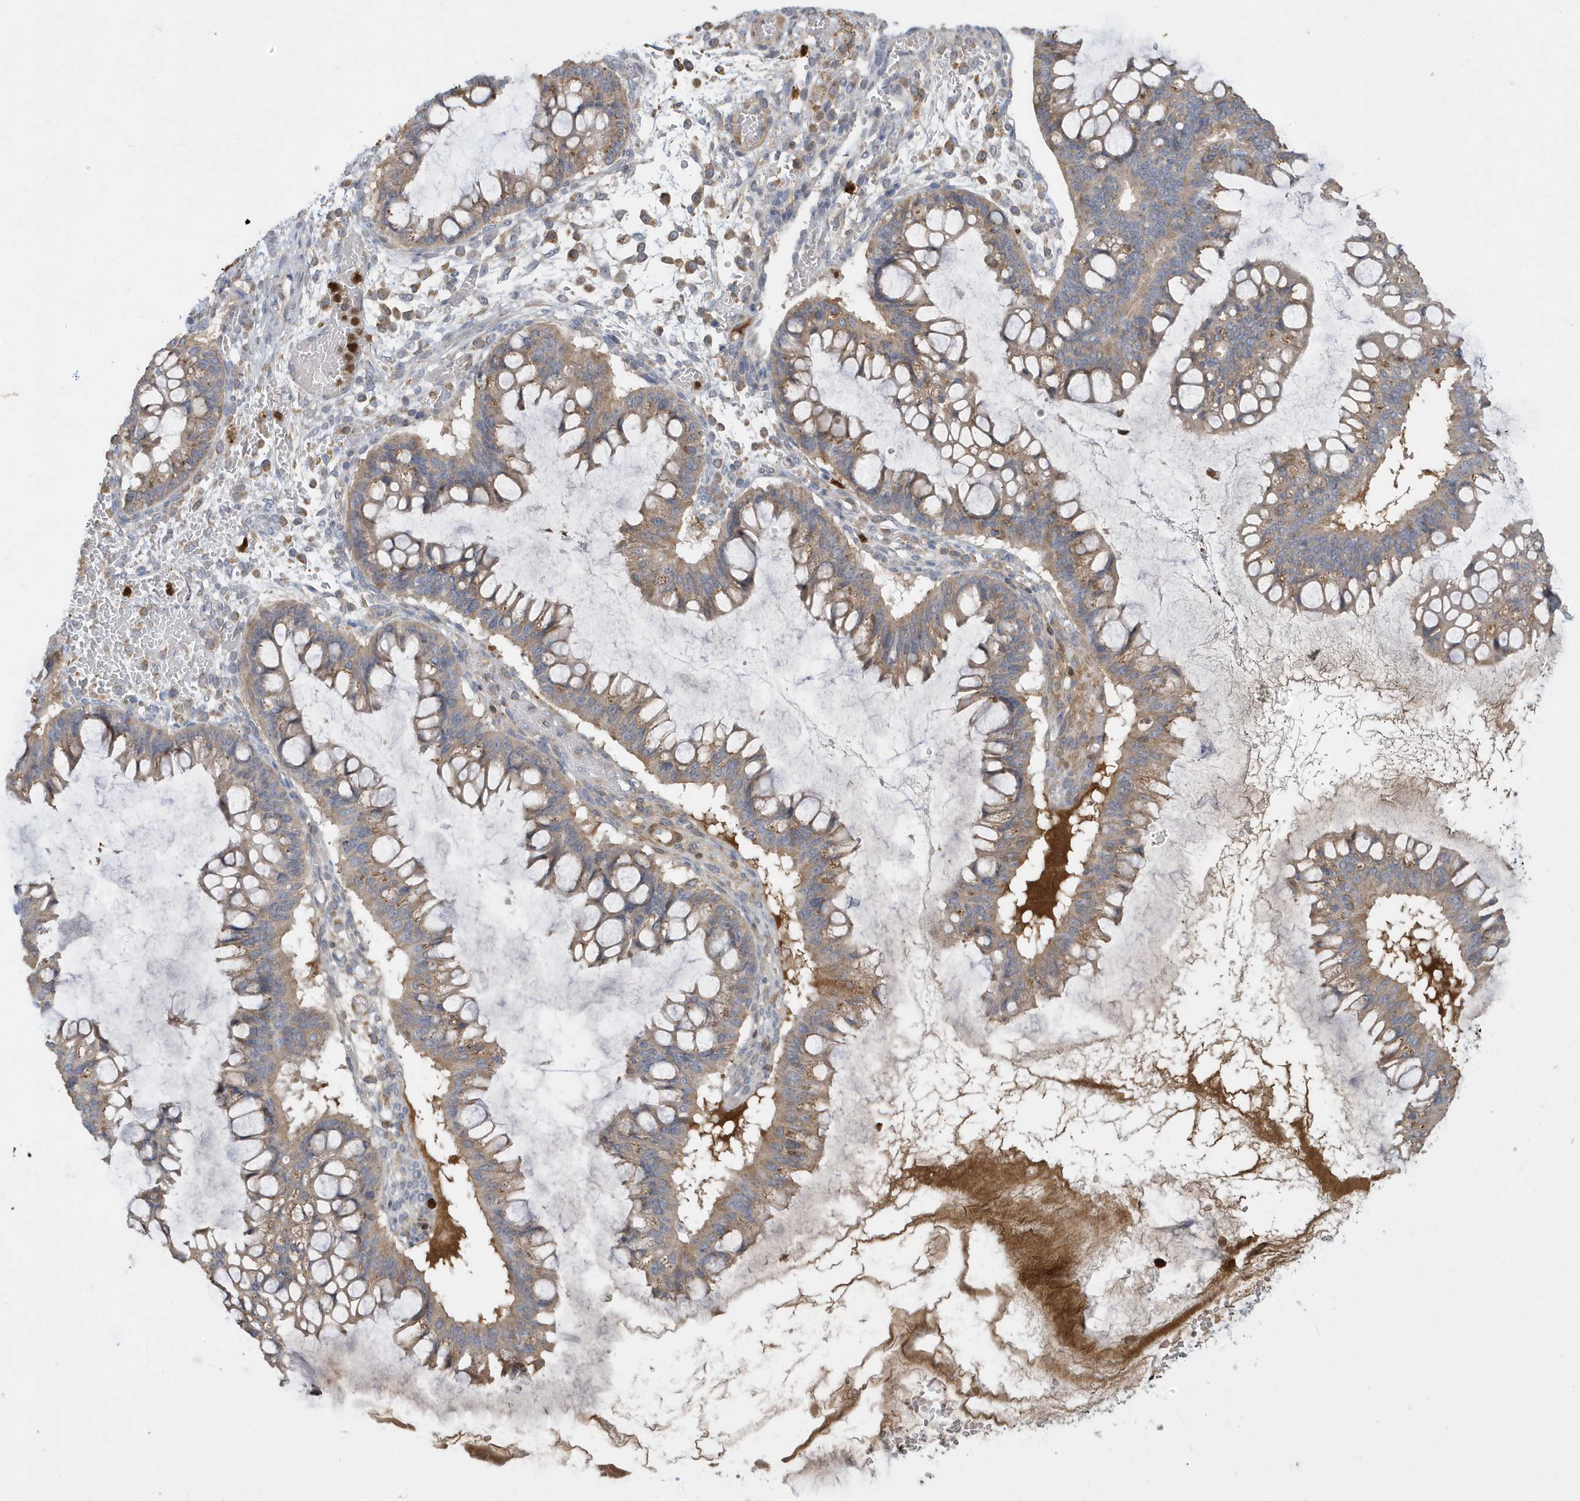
{"staining": {"intensity": "moderate", "quantity": ">75%", "location": "cytoplasmic/membranous"}, "tissue": "ovarian cancer", "cell_type": "Tumor cells", "image_type": "cancer", "snomed": [{"axis": "morphology", "description": "Cystadenocarcinoma, mucinous, NOS"}, {"axis": "topography", "description": "Ovary"}], "caption": "Protein staining of ovarian cancer tissue displays moderate cytoplasmic/membranous positivity in approximately >75% of tumor cells.", "gene": "DPP9", "patient": {"sex": "female", "age": 73}}